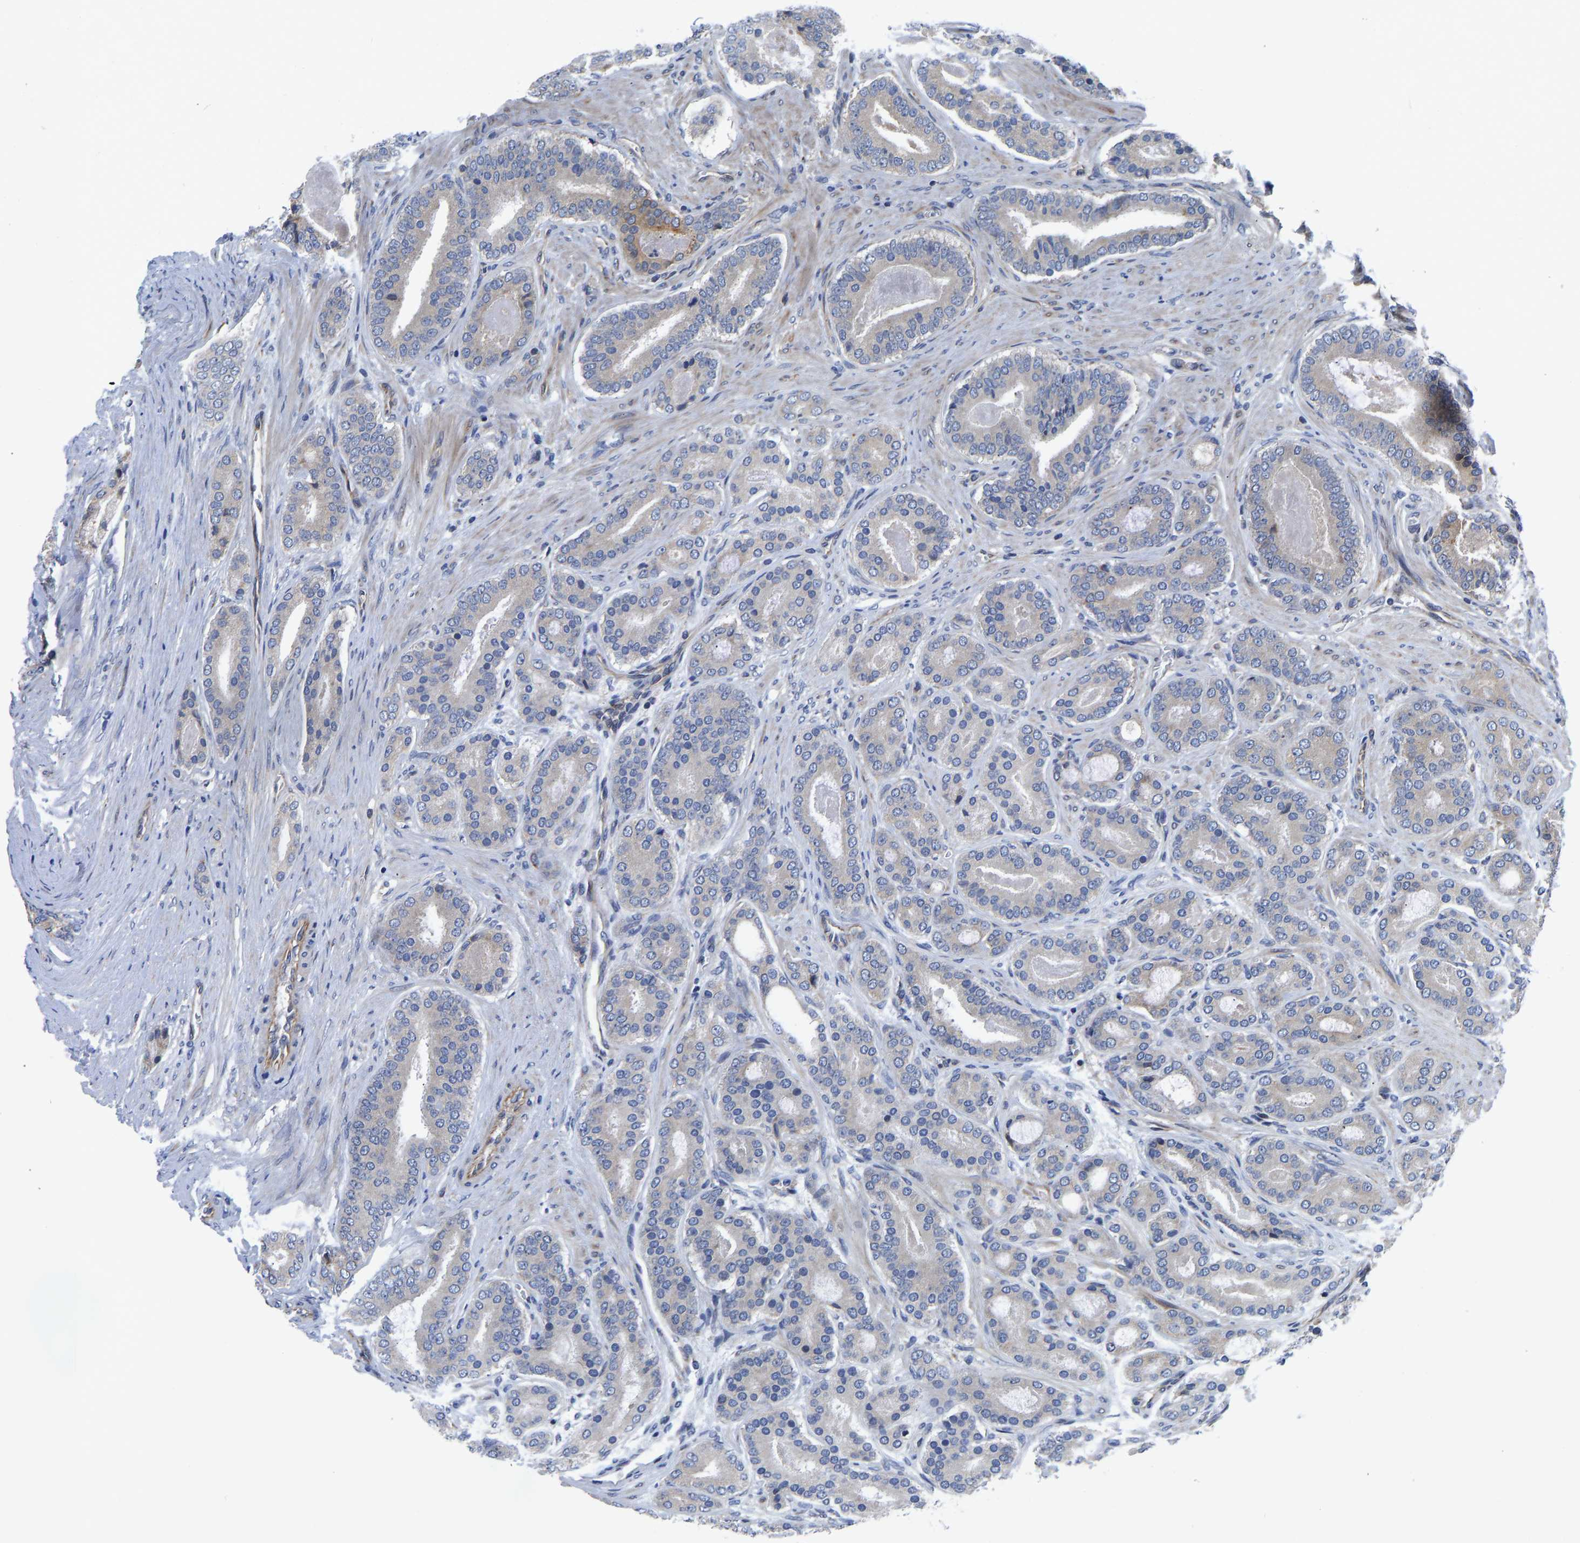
{"staining": {"intensity": "negative", "quantity": "none", "location": "none"}, "tissue": "prostate cancer", "cell_type": "Tumor cells", "image_type": "cancer", "snomed": [{"axis": "morphology", "description": "Adenocarcinoma, High grade"}, {"axis": "topography", "description": "Prostate"}], "caption": "This is an IHC micrograph of prostate cancer. There is no positivity in tumor cells.", "gene": "FRRS1", "patient": {"sex": "male", "age": 60}}